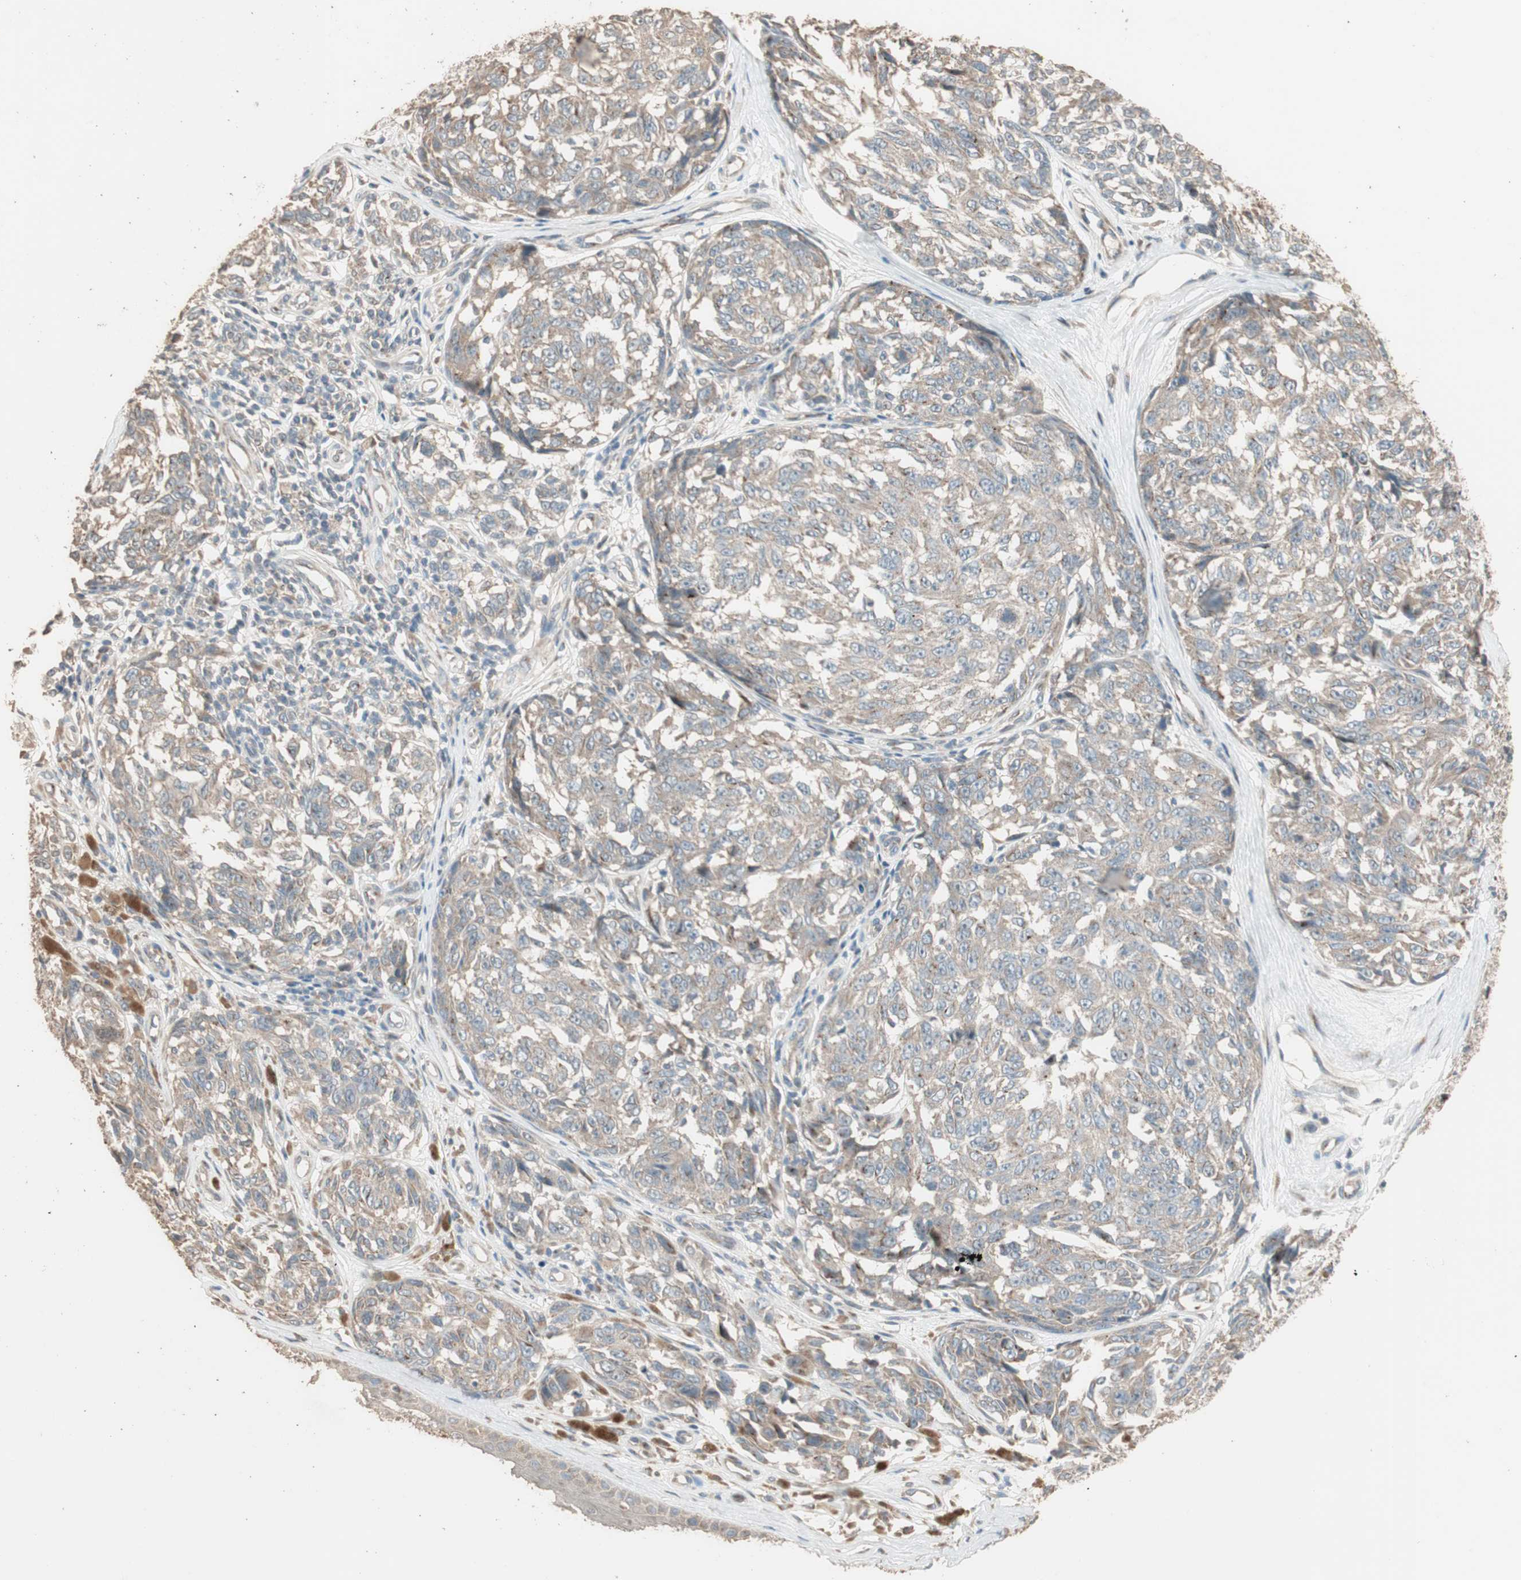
{"staining": {"intensity": "moderate", "quantity": ">75%", "location": "cytoplasmic/membranous"}, "tissue": "melanoma", "cell_type": "Tumor cells", "image_type": "cancer", "snomed": [{"axis": "morphology", "description": "Malignant melanoma, NOS"}, {"axis": "topography", "description": "Skin"}], "caption": "Immunohistochemistry (IHC) image of neoplastic tissue: melanoma stained using immunohistochemistry (IHC) reveals medium levels of moderate protein expression localized specifically in the cytoplasmic/membranous of tumor cells, appearing as a cytoplasmic/membranous brown color.", "gene": "RARRES1", "patient": {"sex": "female", "age": 64}}